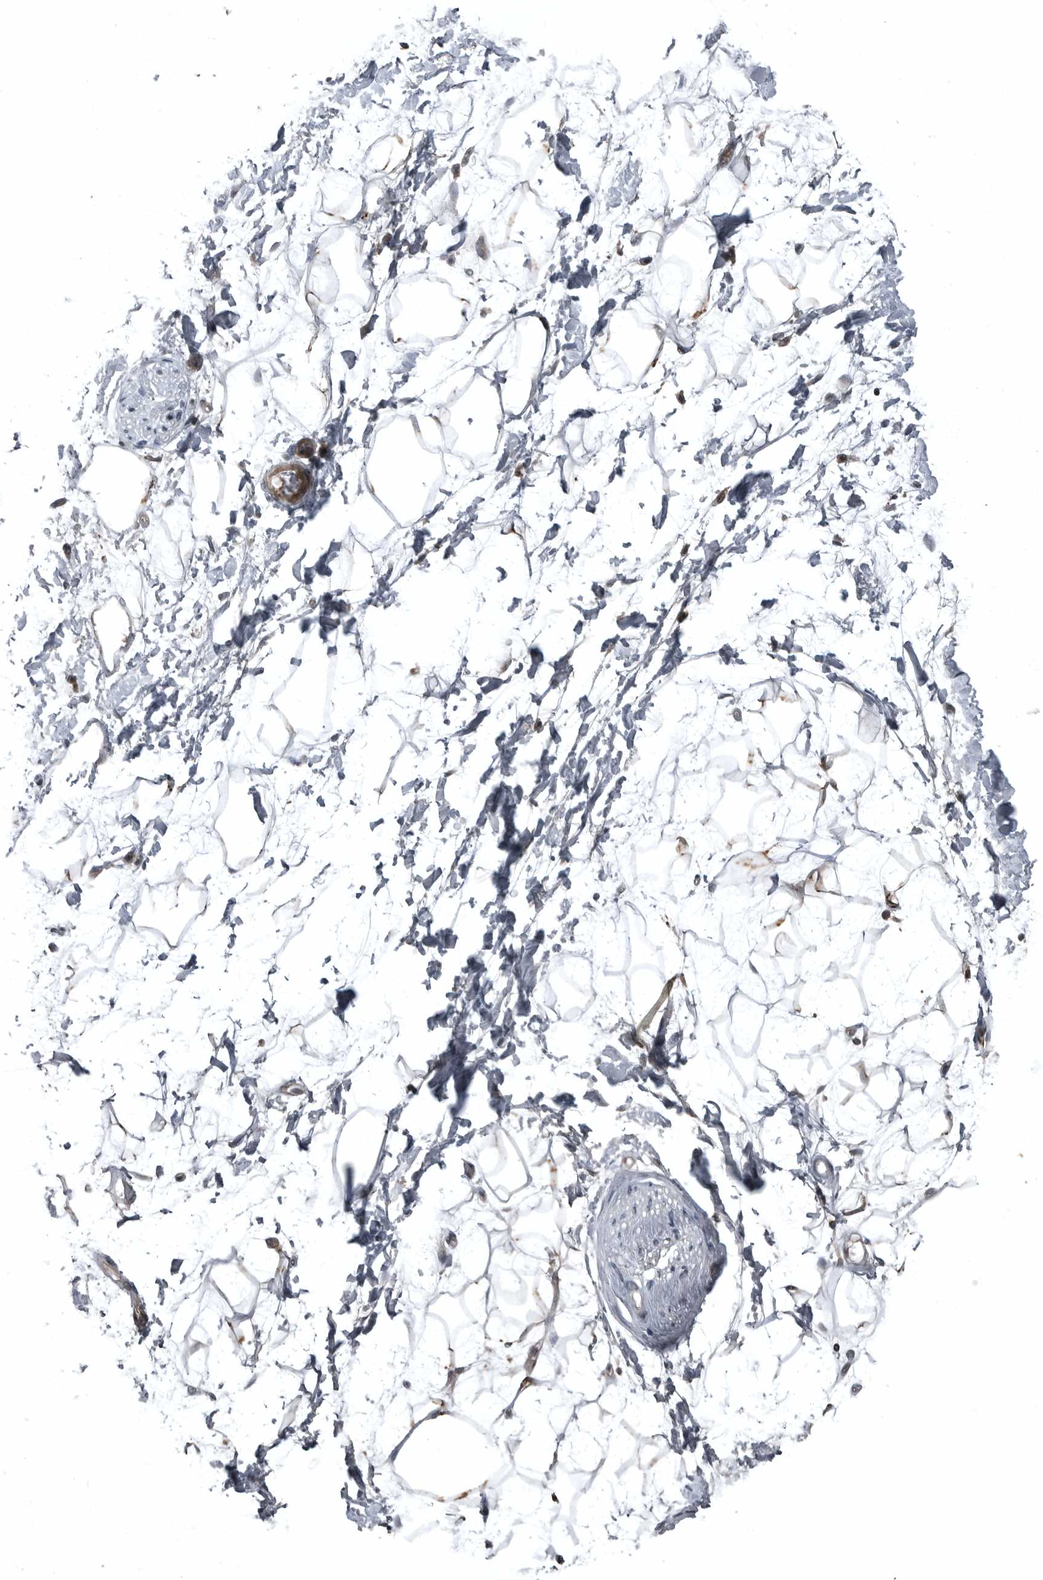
{"staining": {"intensity": "negative", "quantity": "none", "location": "none"}, "tissue": "adipose tissue", "cell_type": "Adipocytes", "image_type": "normal", "snomed": [{"axis": "morphology", "description": "Normal tissue, NOS"}, {"axis": "topography", "description": "Soft tissue"}], "caption": "The IHC histopathology image has no significant positivity in adipocytes of adipose tissue. (IHC, brightfield microscopy, high magnification).", "gene": "GAK", "patient": {"sex": "male", "age": 72}}